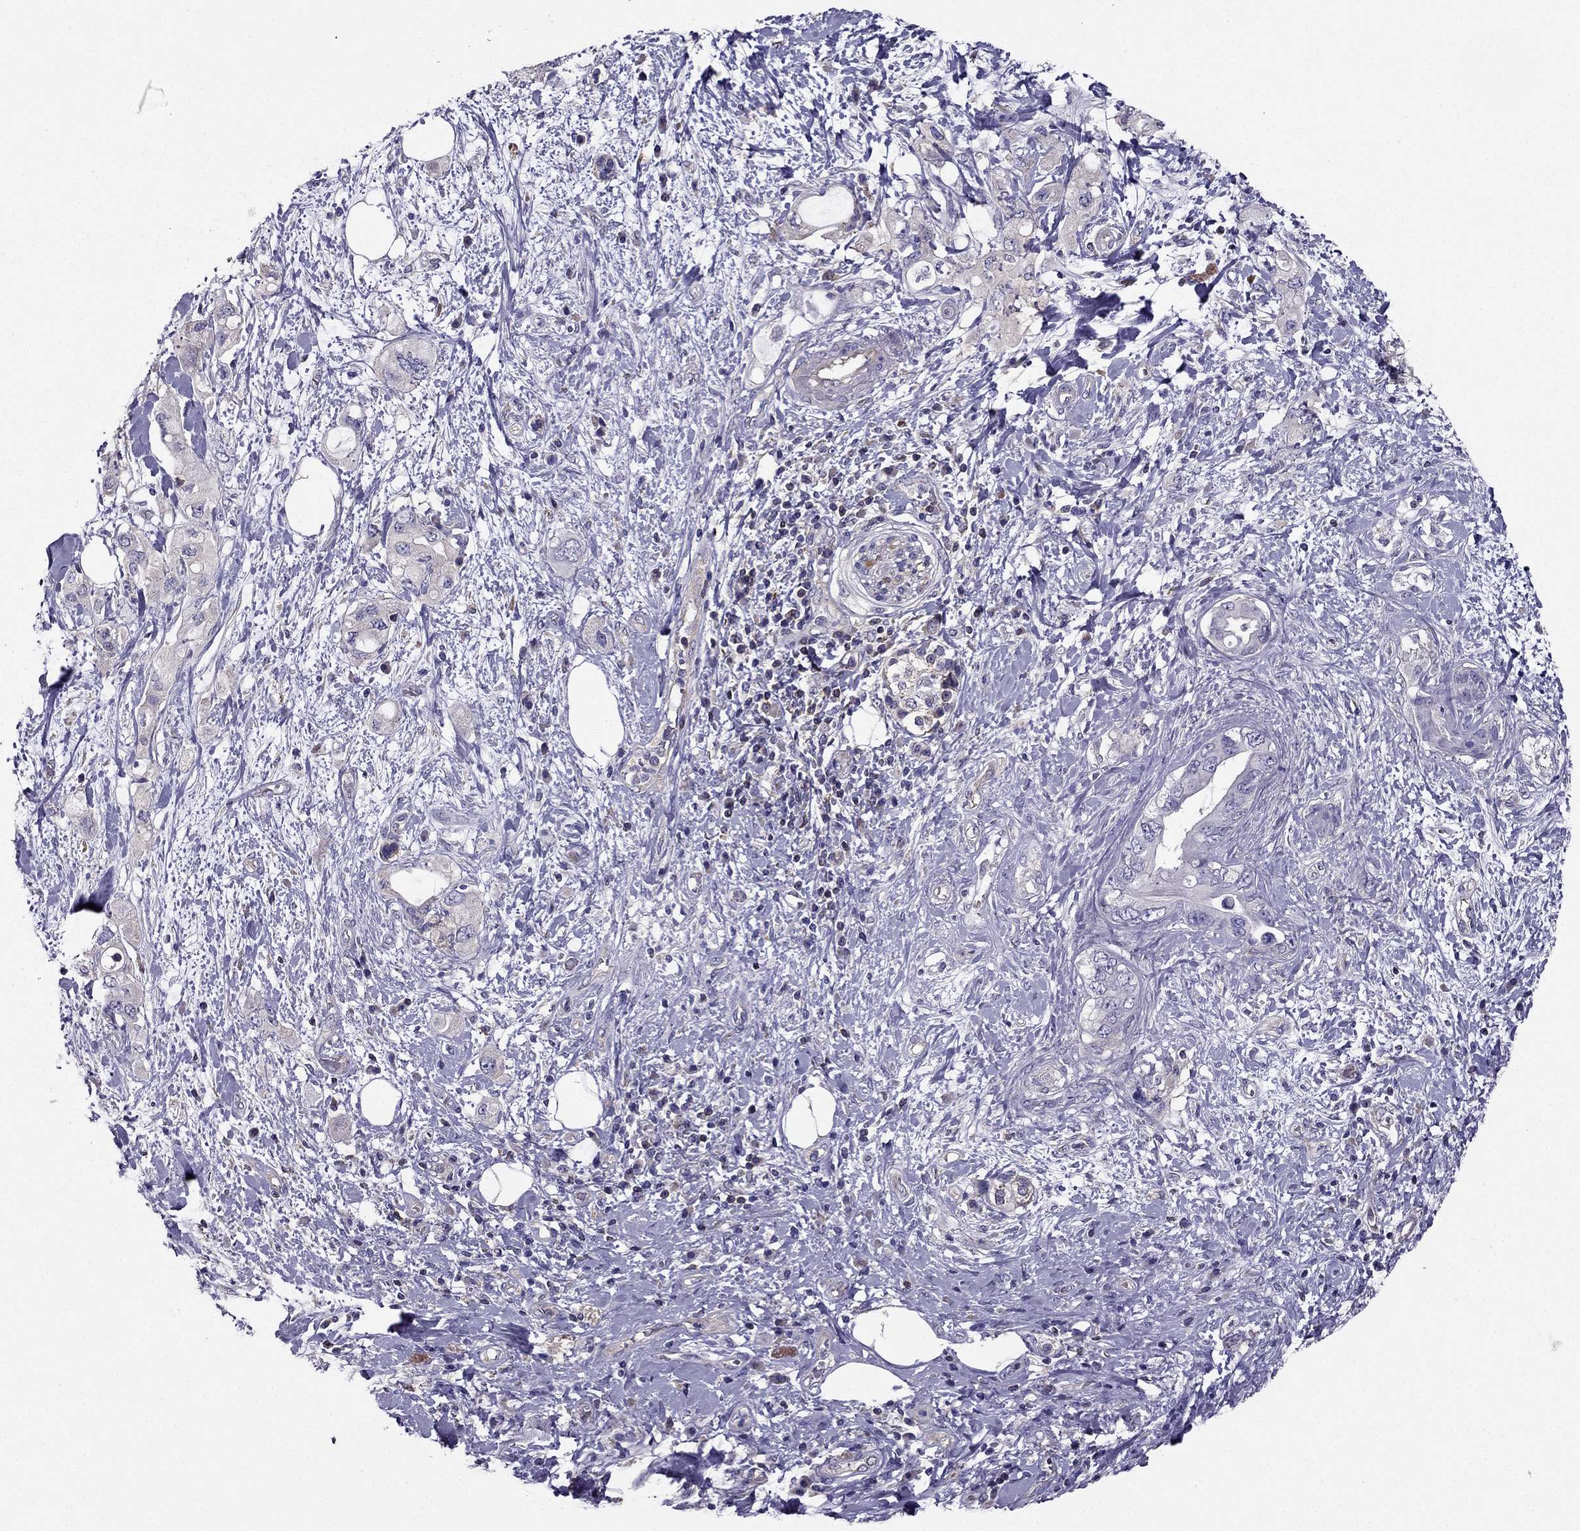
{"staining": {"intensity": "weak", "quantity": "<25%", "location": "cytoplasmic/membranous"}, "tissue": "pancreatic cancer", "cell_type": "Tumor cells", "image_type": "cancer", "snomed": [{"axis": "morphology", "description": "Adenocarcinoma, NOS"}, {"axis": "topography", "description": "Pancreas"}], "caption": "This is a histopathology image of immunohistochemistry staining of pancreatic cancer, which shows no staining in tumor cells.", "gene": "AAK1", "patient": {"sex": "female", "age": 56}}